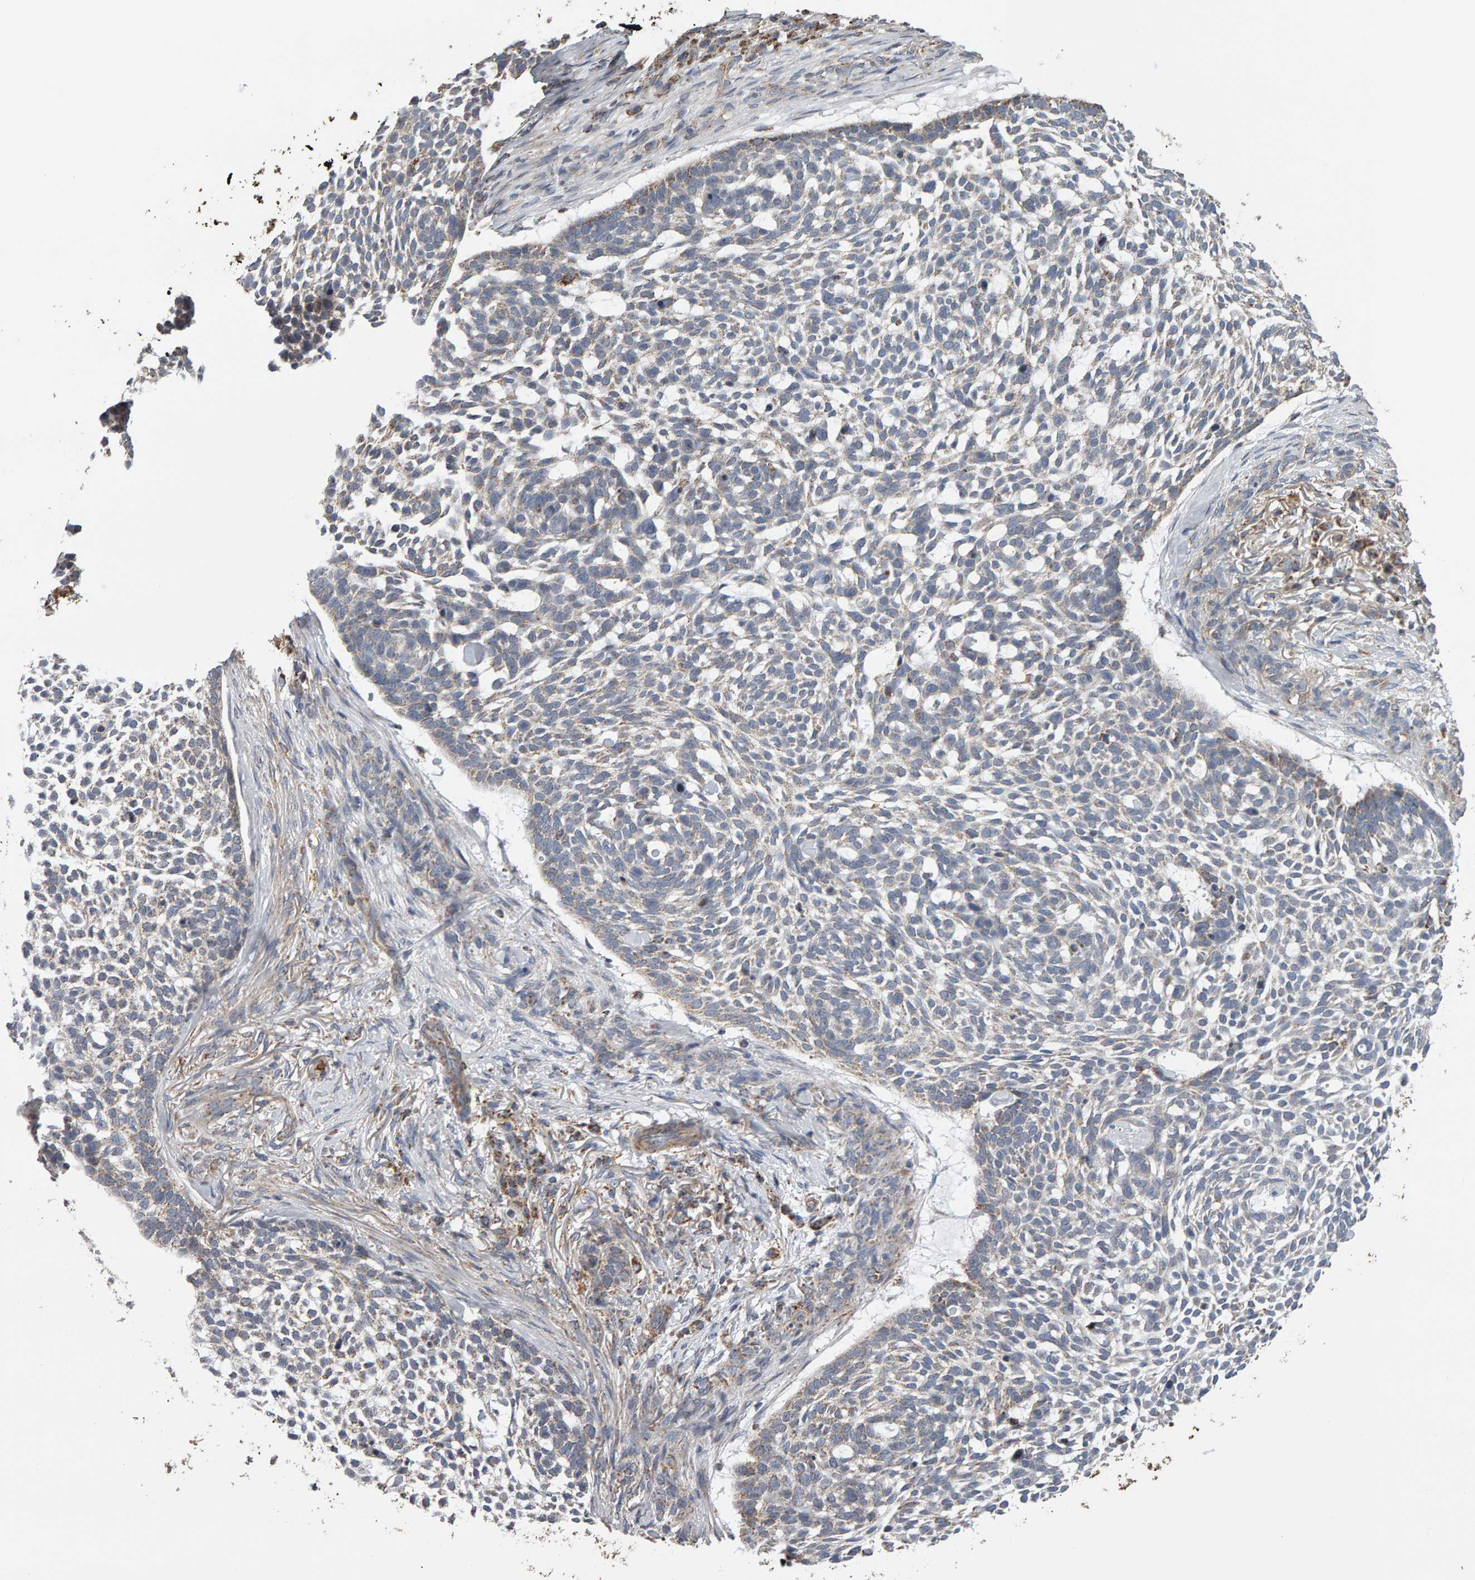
{"staining": {"intensity": "weak", "quantity": "<25%", "location": "cytoplasmic/membranous"}, "tissue": "skin cancer", "cell_type": "Tumor cells", "image_type": "cancer", "snomed": [{"axis": "morphology", "description": "Basal cell carcinoma"}, {"axis": "topography", "description": "Skin"}], "caption": "DAB immunohistochemical staining of skin basal cell carcinoma shows no significant expression in tumor cells.", "gene": "TOM1L1", "patient": {"sex": "female", "age": 64}}